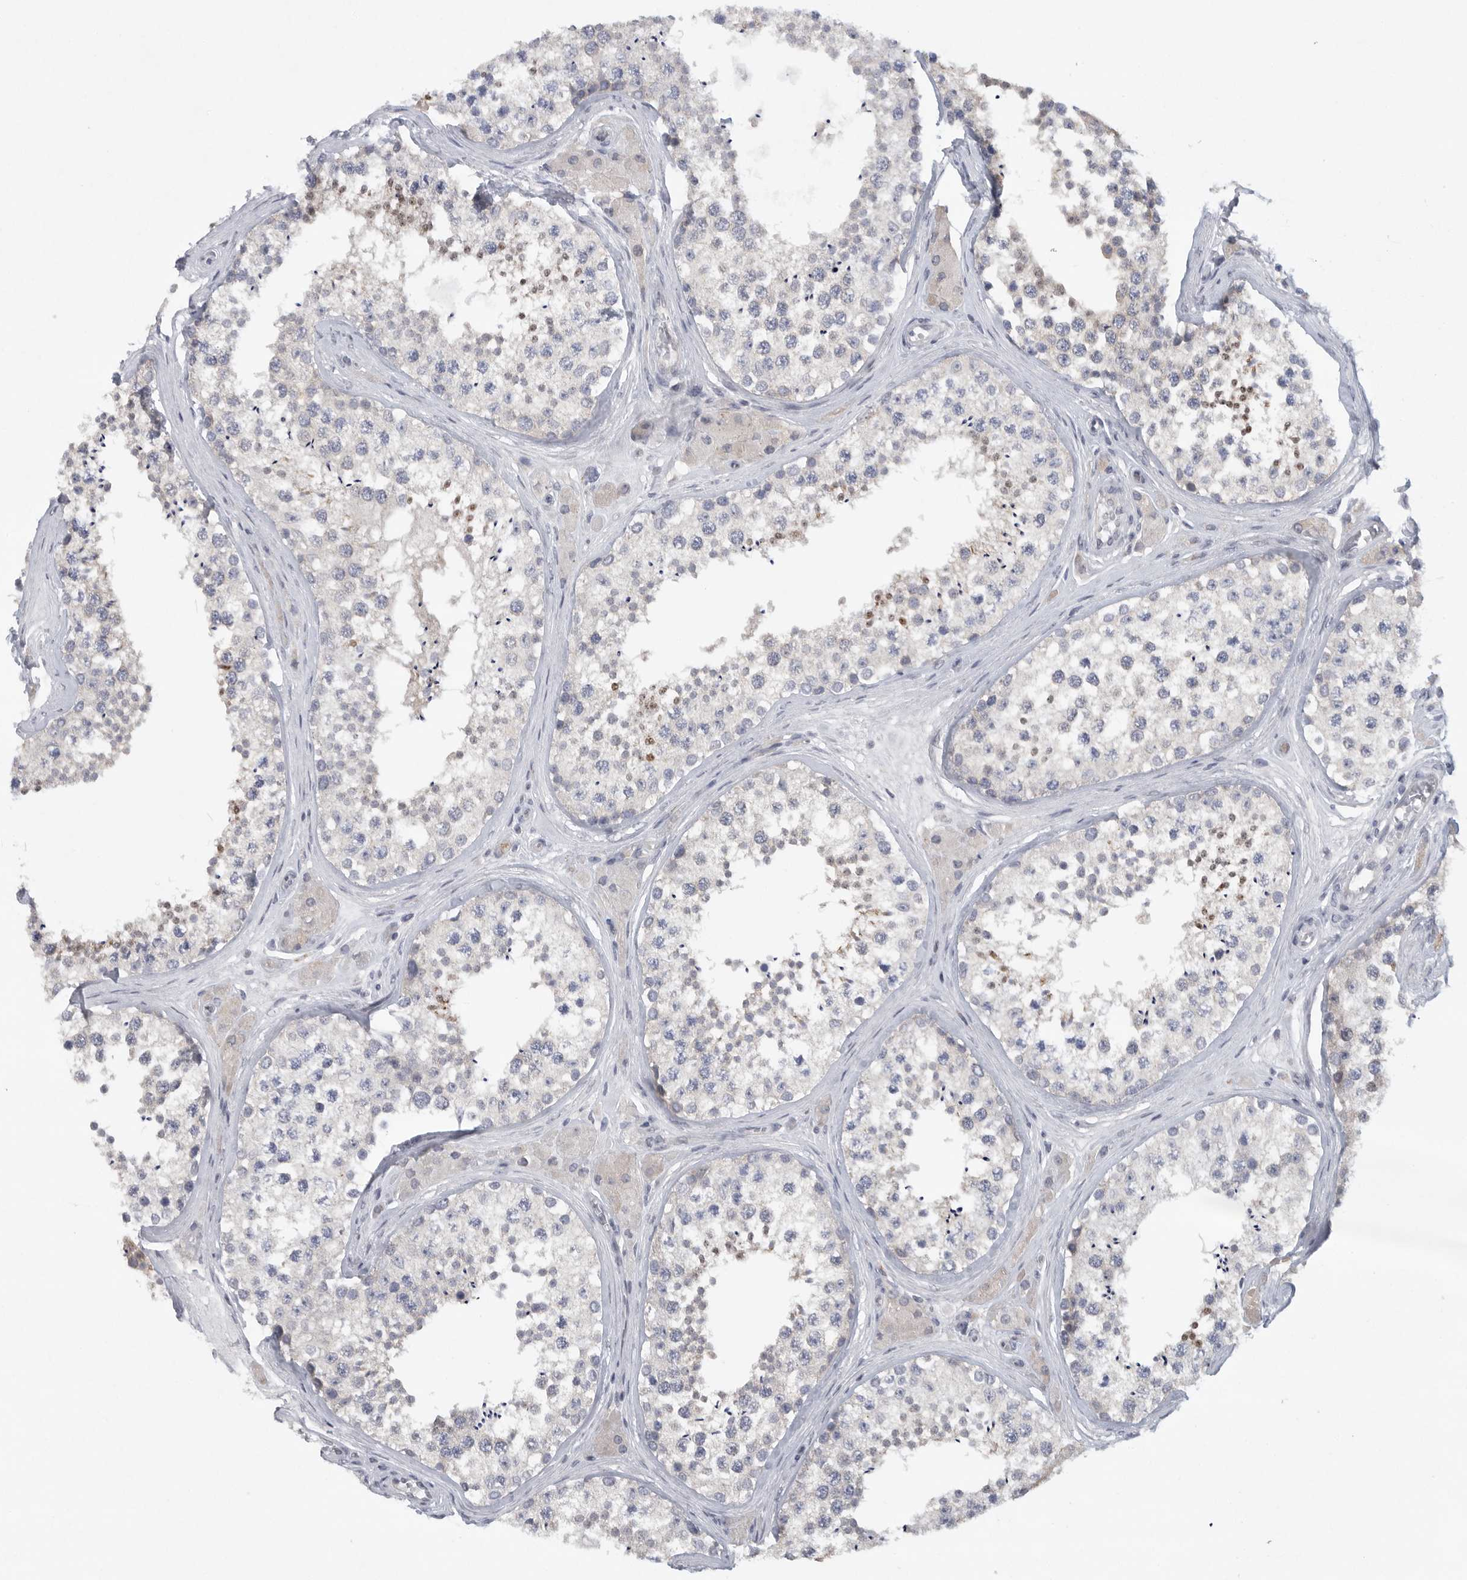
{"staining": {"intensity": "weak", "quantity": "<25%", "location": "cytoplasmic/membranous"}, "tissue": "testis", "cell_type": "Cells in seminiferous ducts", "image_type": "normal", "snomed": [{"axis": "morphology", "description": "Normal tissue, NOS"}, {"axis": "topography", "description": "Testis"}], "caption": "Immunohistochemistry (IHC) image of benign testis: testis stained with DAB (3,3'-diaminobenzidine) displays no significant protein staining in cells in seminiferous ducts.", "gene": "TMEM69", "patient": {"sex": "male", "age": 46}}